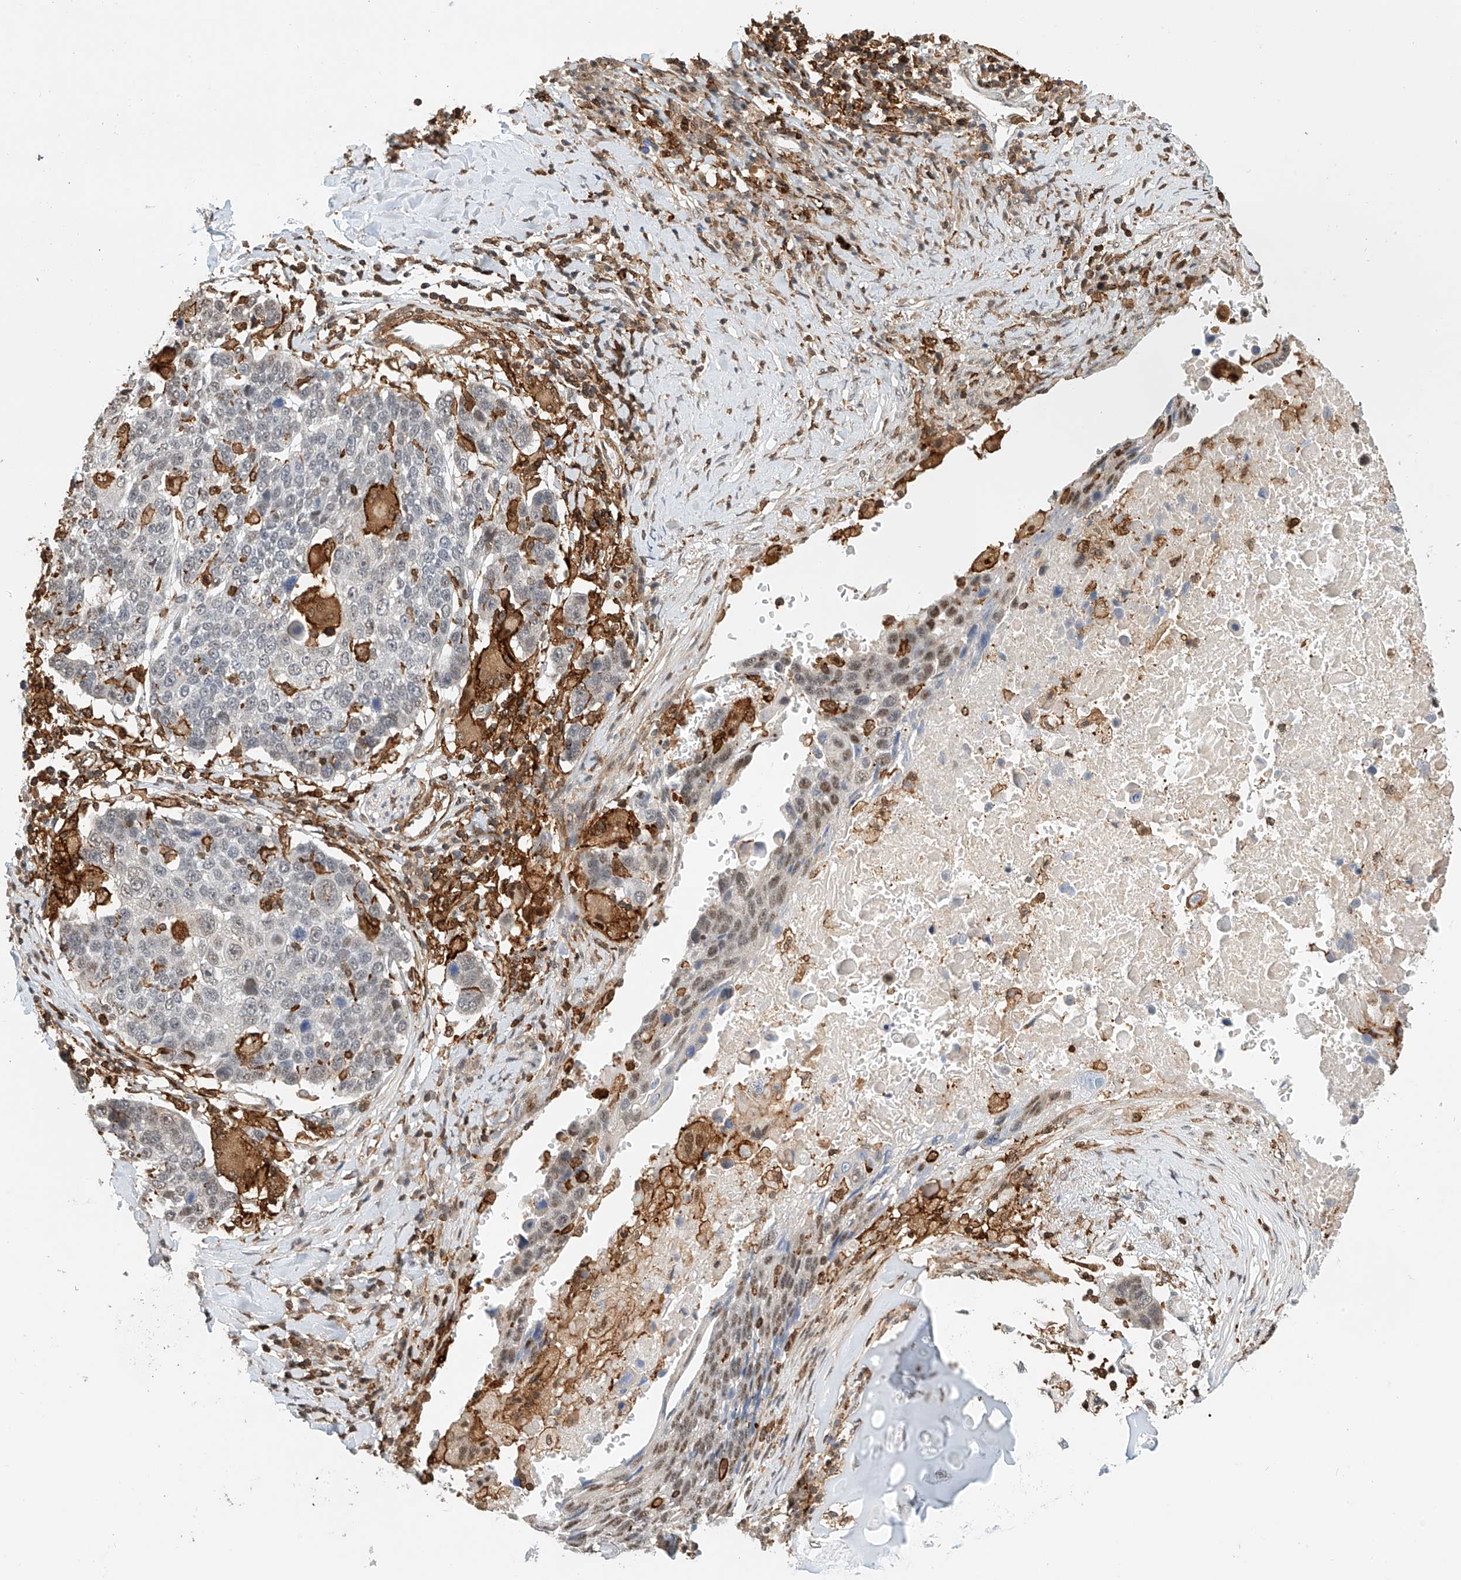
{"staining": {"intensity": "moderate", "quantity": "<25%", "location": "nuclear"}, "tissue": "lung cancer", "cell_type": "Tumor cells", "image_type": "cancer", "snomed": [{"axis": "morphology", "description": "Squamous cell carcinoma, NOS"}, {"axis": "topography", "description": "Lung"}], "caption": "Moderate nuclear protein expression is present in about <25% of tumor cells in lung squamous cell carcinoma.", "gene": "MICAL1", "patient": {"sex": "male", "age": 66}}